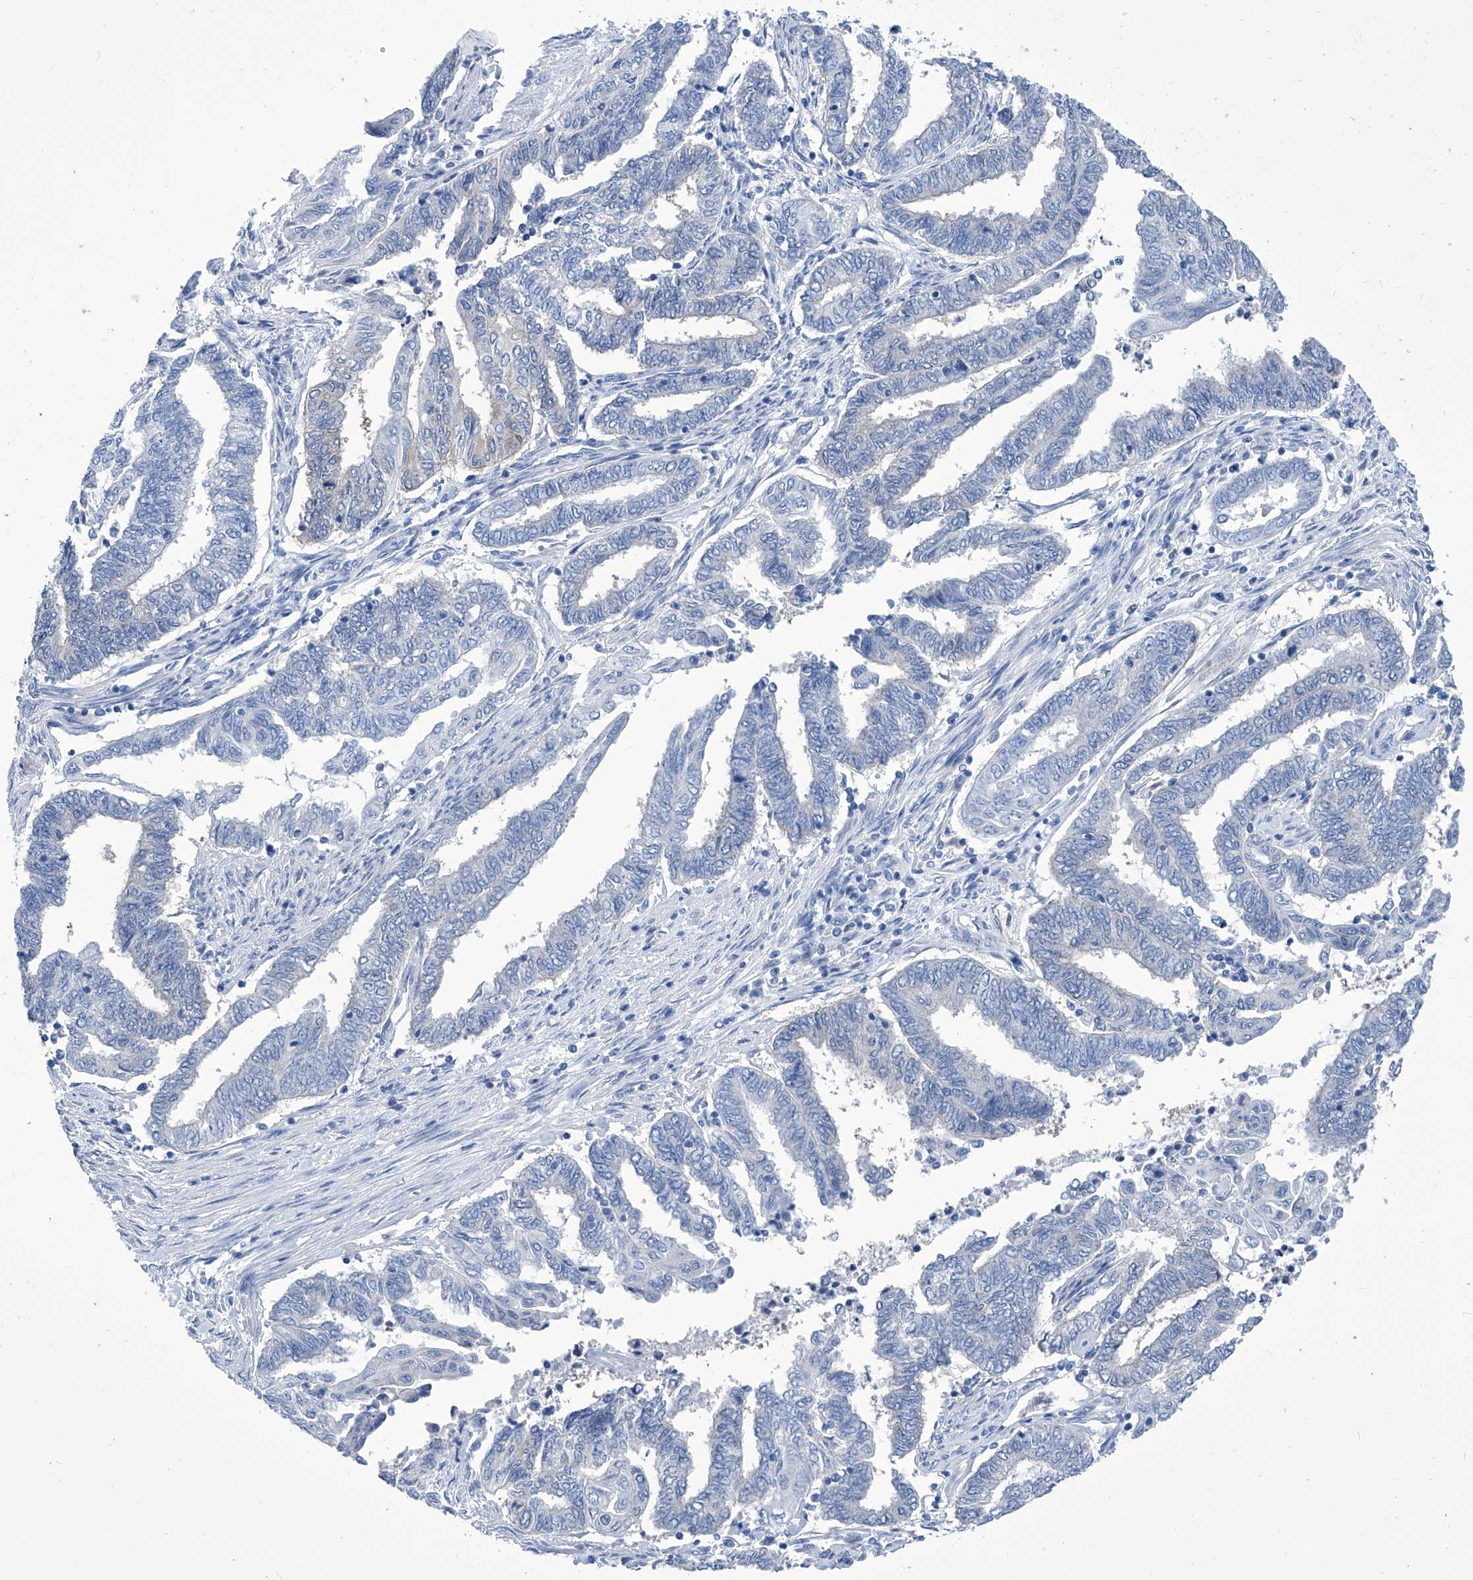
{"staining": {"intensity": "negative", "quantity": "none", "location": "none"}, "tissue": "endometrial cancer", "cell_type": "Tumor cells", "image_type": "cancer", "snomed": [{"axis": "morphology", "description": "Adenocarcinoma, NOS"}, {"axis": "topography", "description": "Uterus"}, {"axis": "topography", "description": "Endometrium"}], "caption": "Tumor cells show no significant protein expression in endometrial cancer. Brightfield microscopy of immunohistochemistry (IHC) stained with DAB (brown) and hematoxylin (blue), captured at high magnification.", "gene": "IMPA2", "patient": {"sex": "female", "age": 70}}